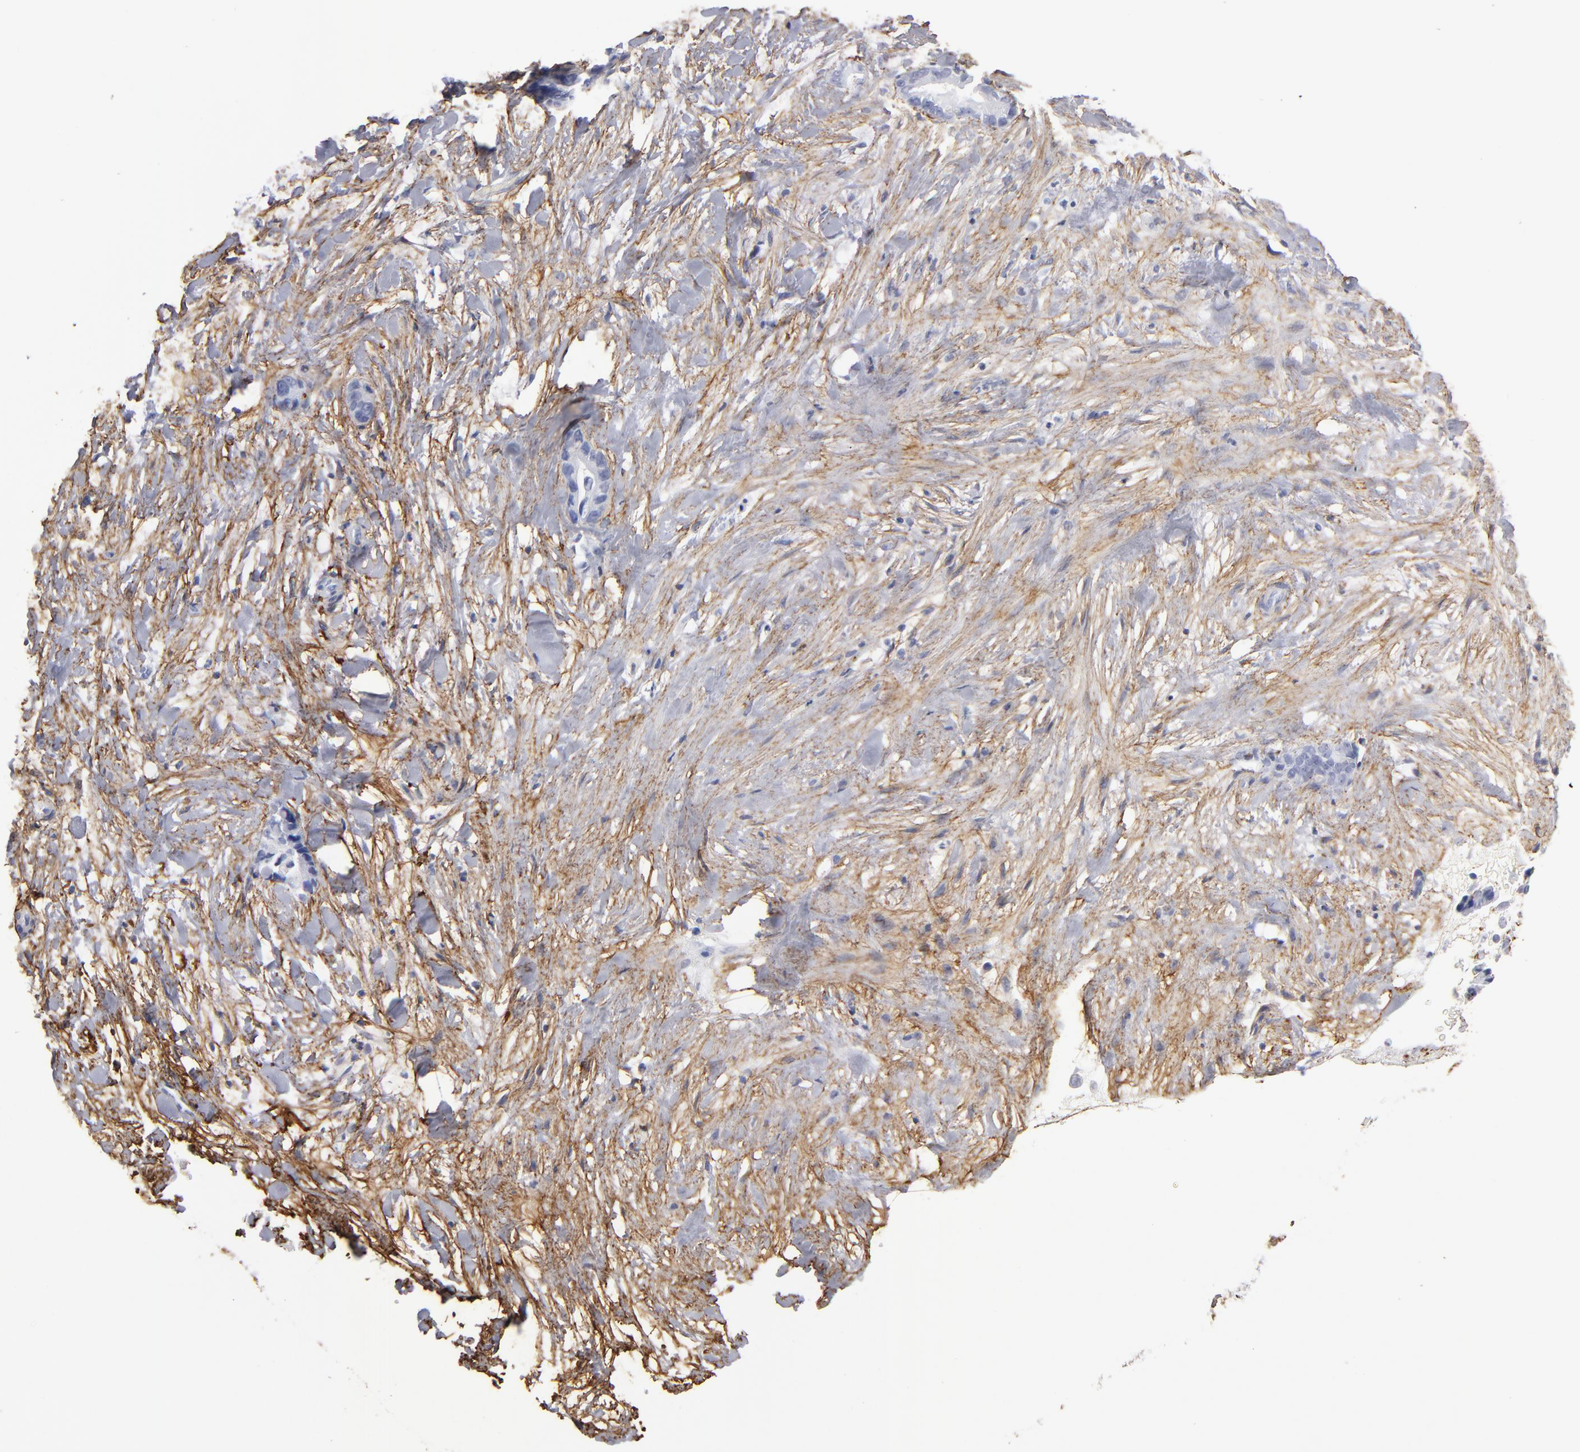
{"staining": {"intensity": "negative", "quantity": "none", "location": "none"}, "tissue": "liver cancer", "cell_type": "Tumor cells", "image_type": "cancer", "snomed": [{"axis": "morphology", "description": "Cholangiocarcinoma"}, {"axis": "topography", "description": "Liver"}], "caption": "The histopathology image demonstrates no significant expression in tumor cells of cholangiocarcinoma (liver).", "gene": "EMILIN1", "patient": {"sex": "female", "age": 55}}